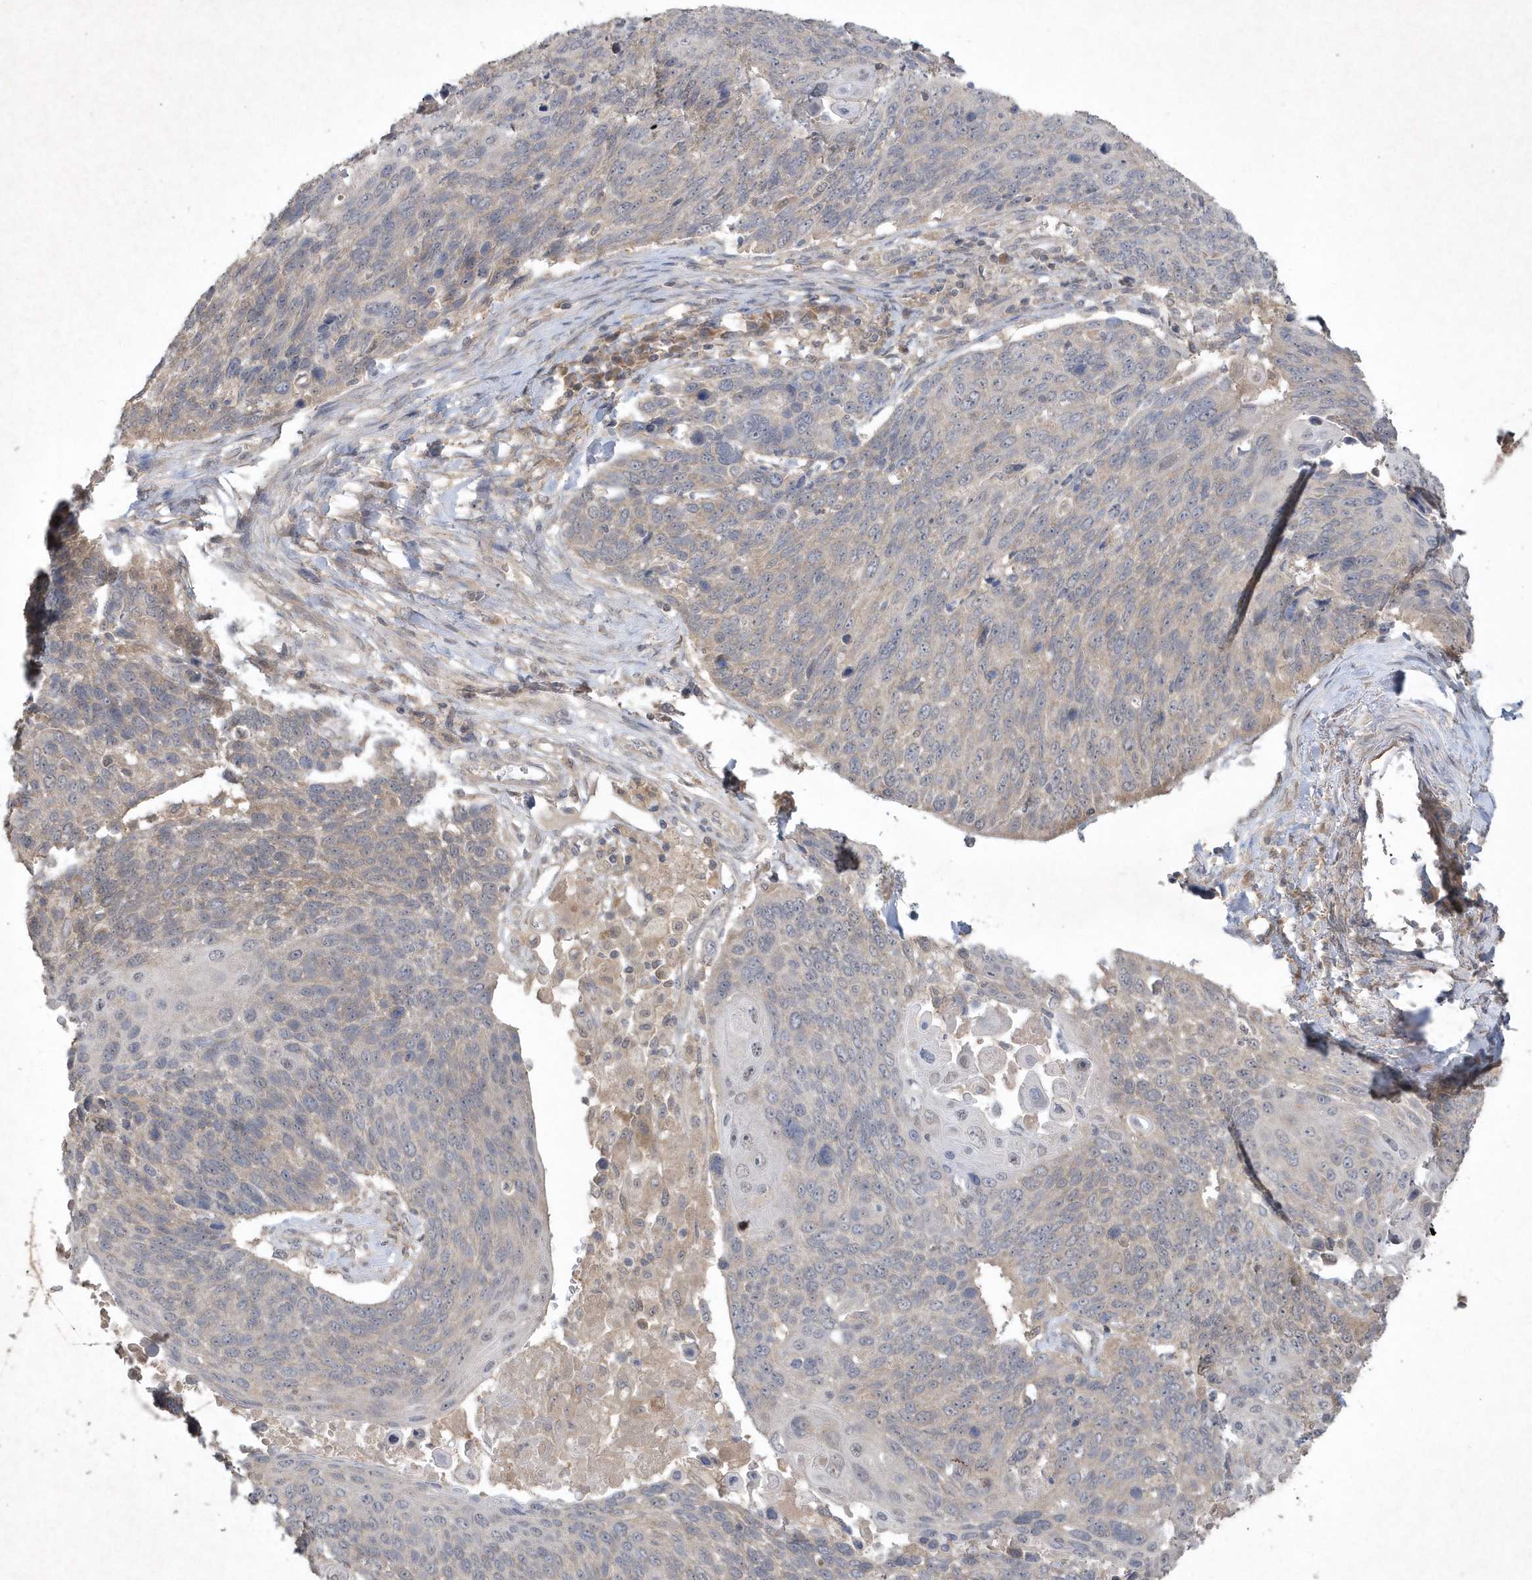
{"staining": {"intensity": "negative", "quantity": "none", "location": "none"}, "tissue": "lung cancer", "cell_type": "Tumor cells", "image_type": "cancer", "snomed": [{"axis": "morphology", "description": "Squamous cell carcinoma, NOS"}, {"axis": "topography", "description": "Lung"}], "caption": "IHC histopathology image of human lung cancer (squamous cell carcinoma) stained for a protein (brown), which shows no positivity in tumor cells. (Brightfield microscopy of DAB (3,3'-diaminobenzidine) immunohistochemistry (IHC) at high magnification).", "gene": "AKR7A2", "patient": {"sex": "male", "age": 66}}